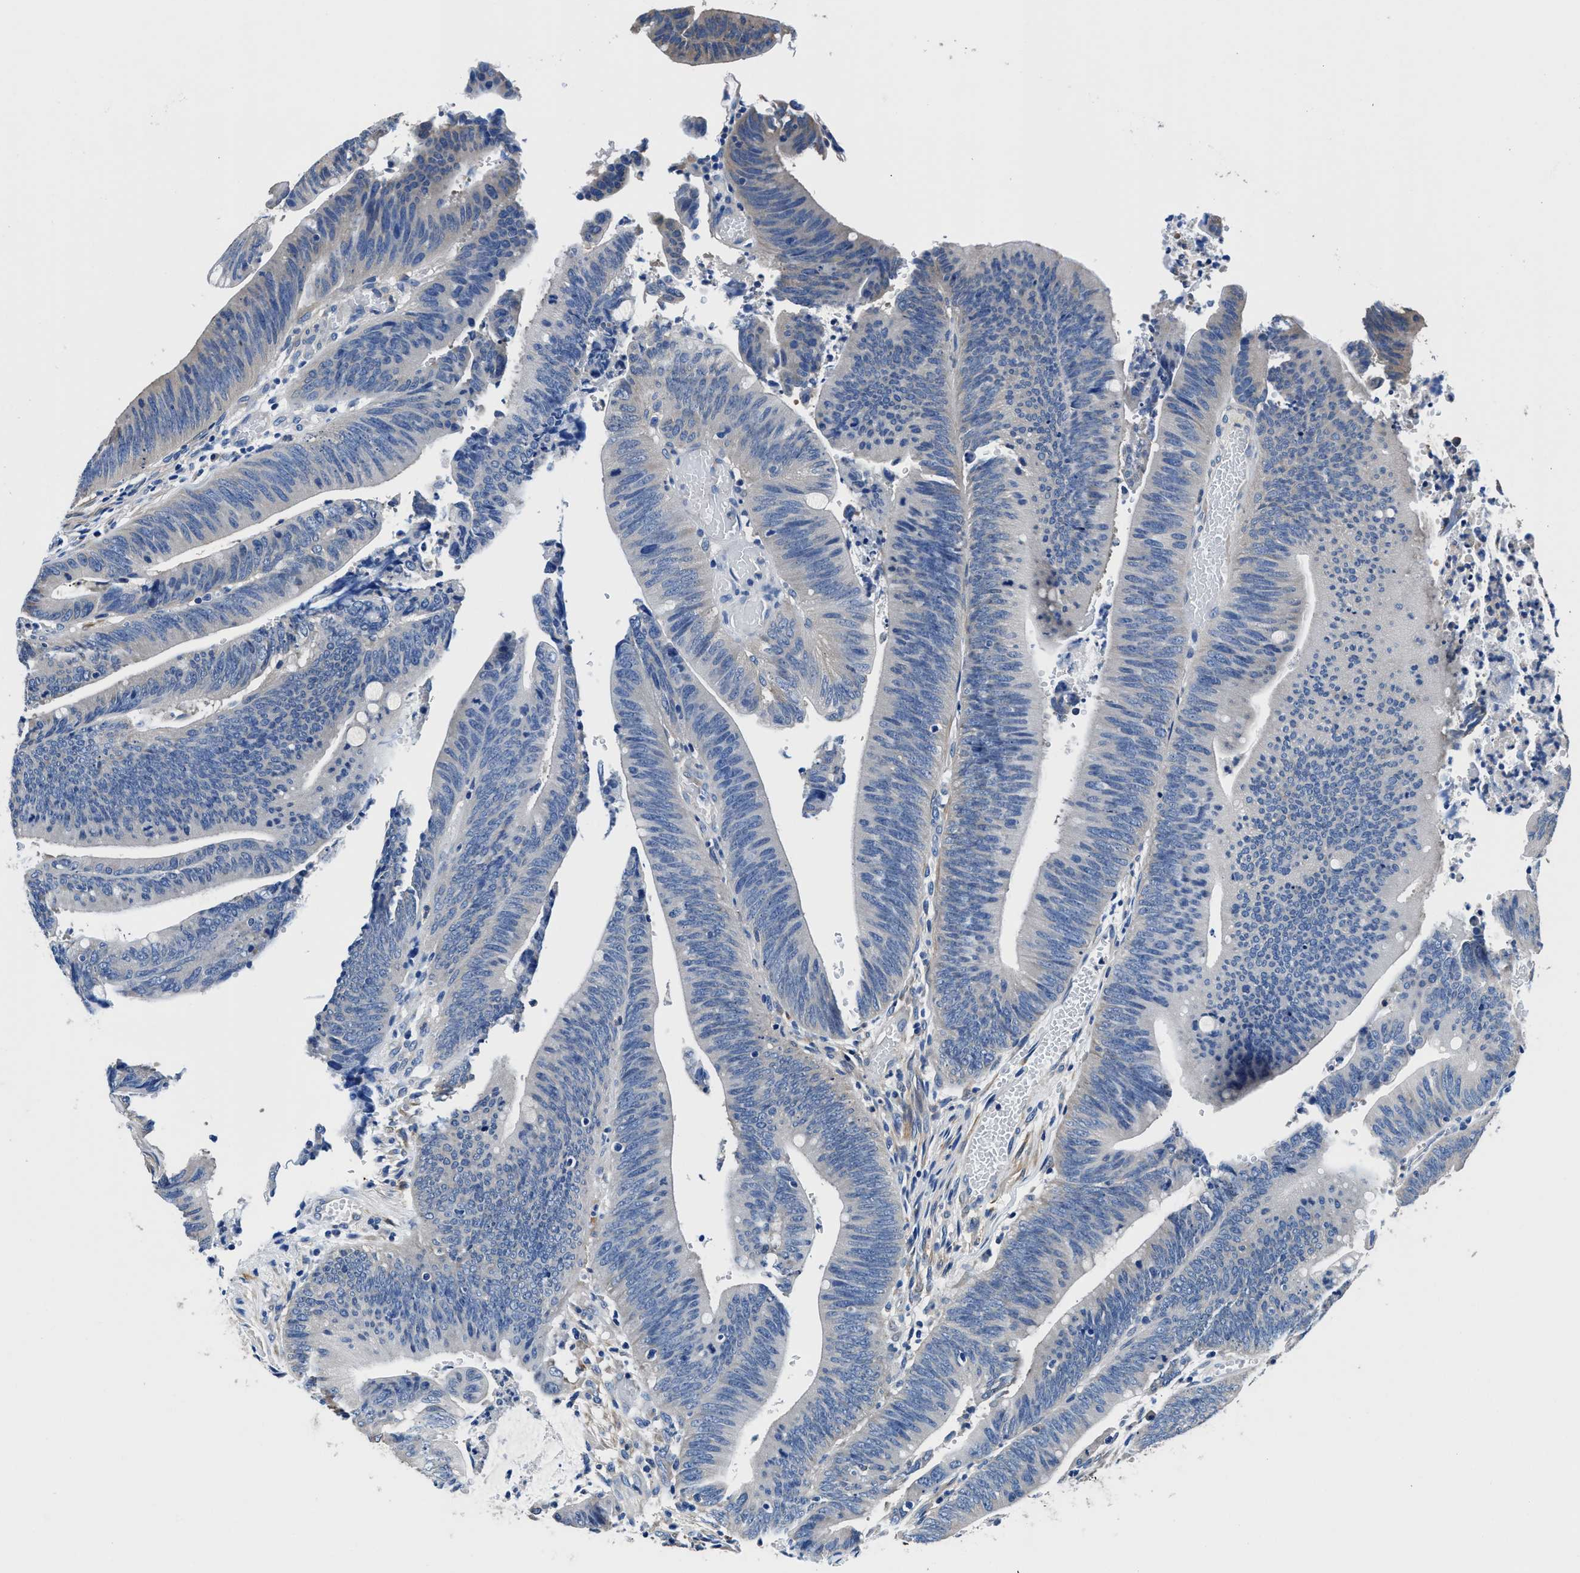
{"staining": {"intensity": "negative", "quantity": "none", "location": "none"}, "tissue": "colorectal cancer", "cell_type": "Tumor cells", "image_type": "cancer", "snomed": [{"axis": "morphology", "description": "Normal tissue, NOS"}, {"axis": "morphology", "description": "Adenocarcinoma, NOS"}, {"axis": "topography", "description": "Rectum"}], "caption": "IHC micrograph of neoplastic tissue: human adenocarcinoma (colorectal) stained with DAB displays no significant protein expression in tumor cells. (DAB (3,3'-diaminobenzidine) immunohistochemistry, high magnification).", "gene": "NEU1", "patient": {"sex": "female", "age": 66}}